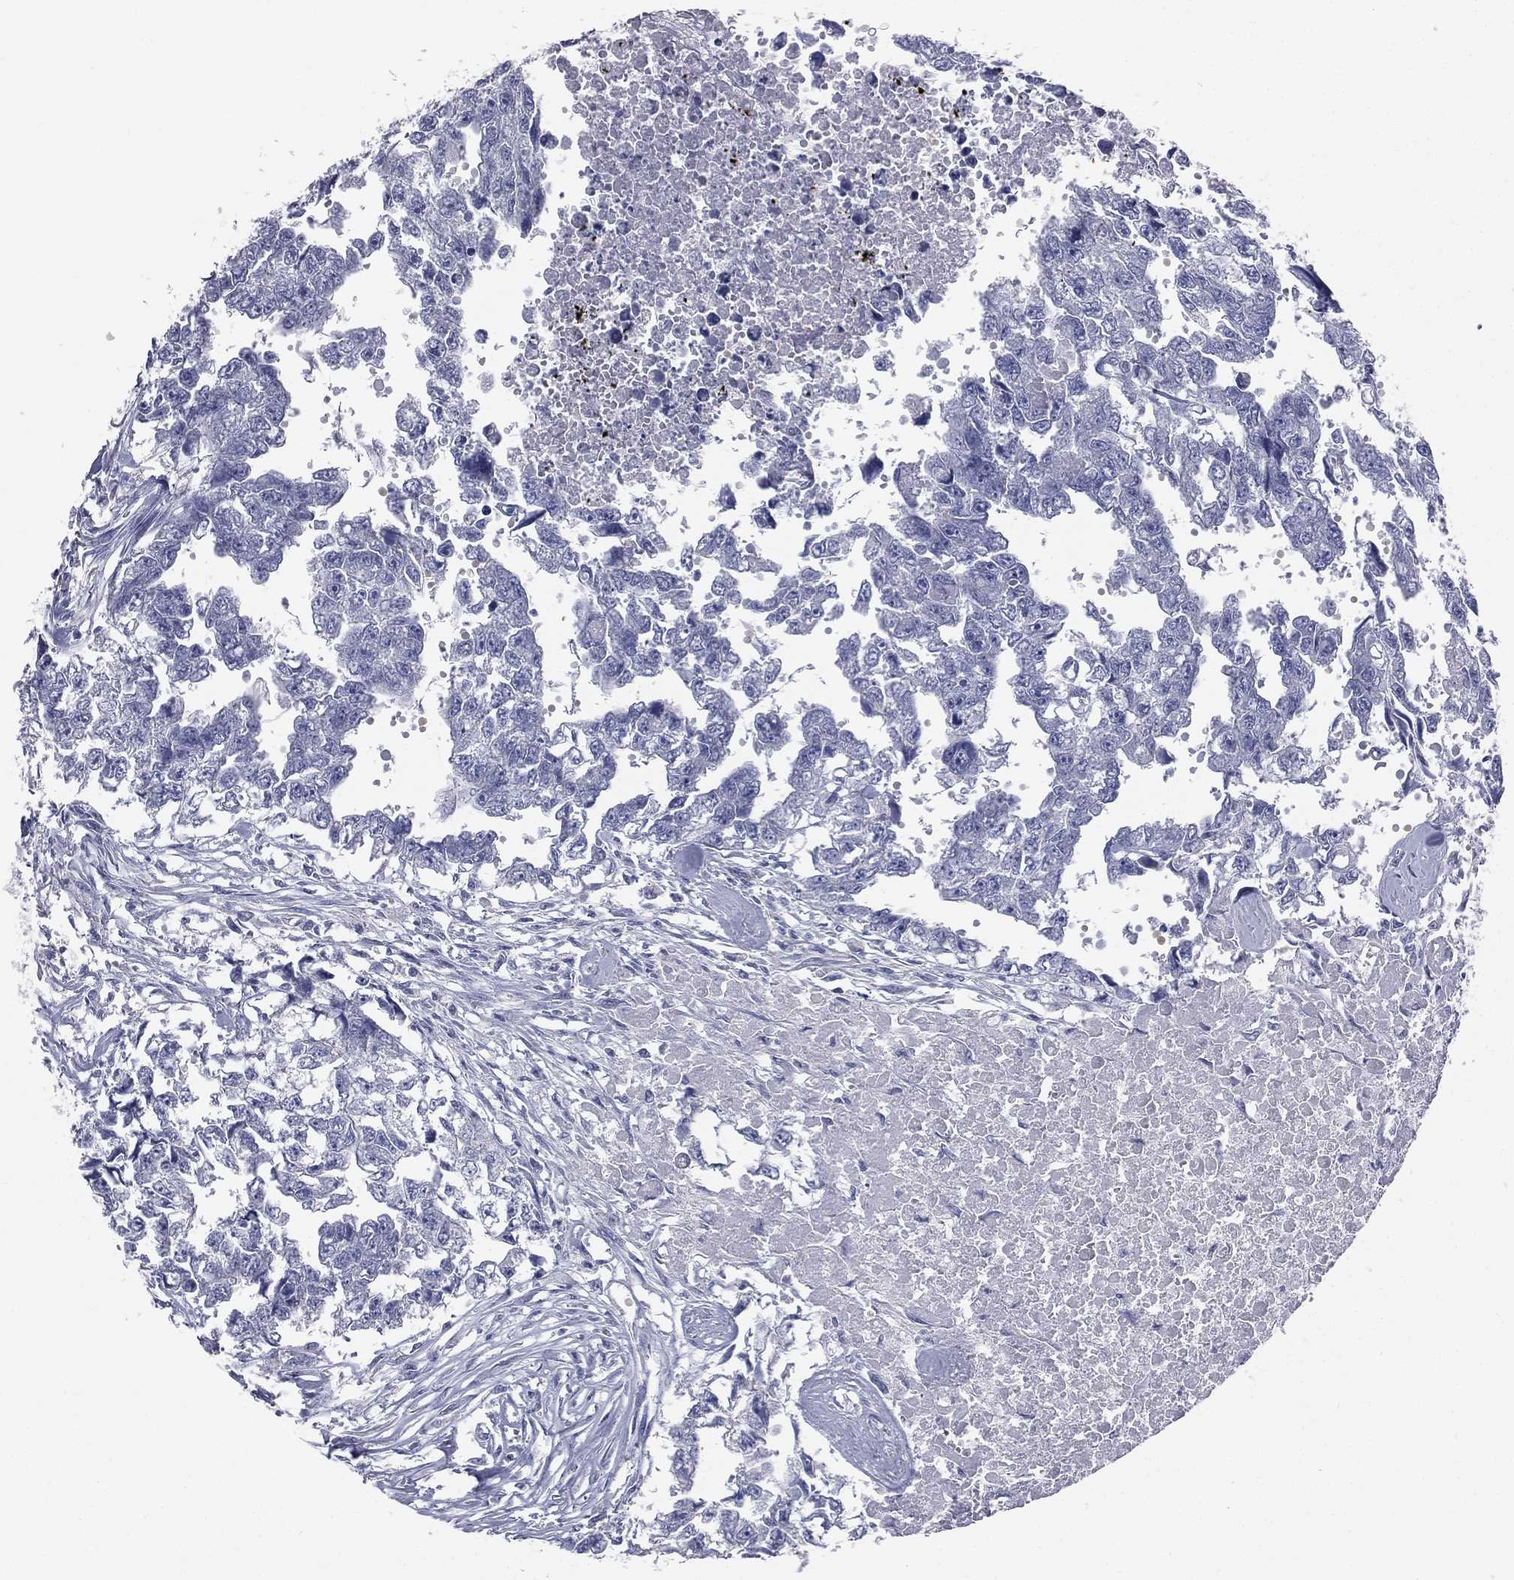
{"staining": {"intensity": "negative", "quantity": "none", "location": "none"}, "tissue": "testis cancer", "cell_type": "Tumor cells", "image_type": "cancer", "snomed": [{"axis": "morphology", "description": "Carcinoma, Embryonal, NOS"}, {"axis": "morphology", "description": "Teratoma, malignant, NOS"}, {"axis": "topography", "description": "Testis"}], "caption": "IHC photomicrograph of neoplastic tissue: testis embryonal carcinoma stained with DAB (3,3'-diaminobenzidine) exhibits no significant protein staining in tumor cells.", "gene": "STK31", "patient": {"sex": "male", "age": 44}}